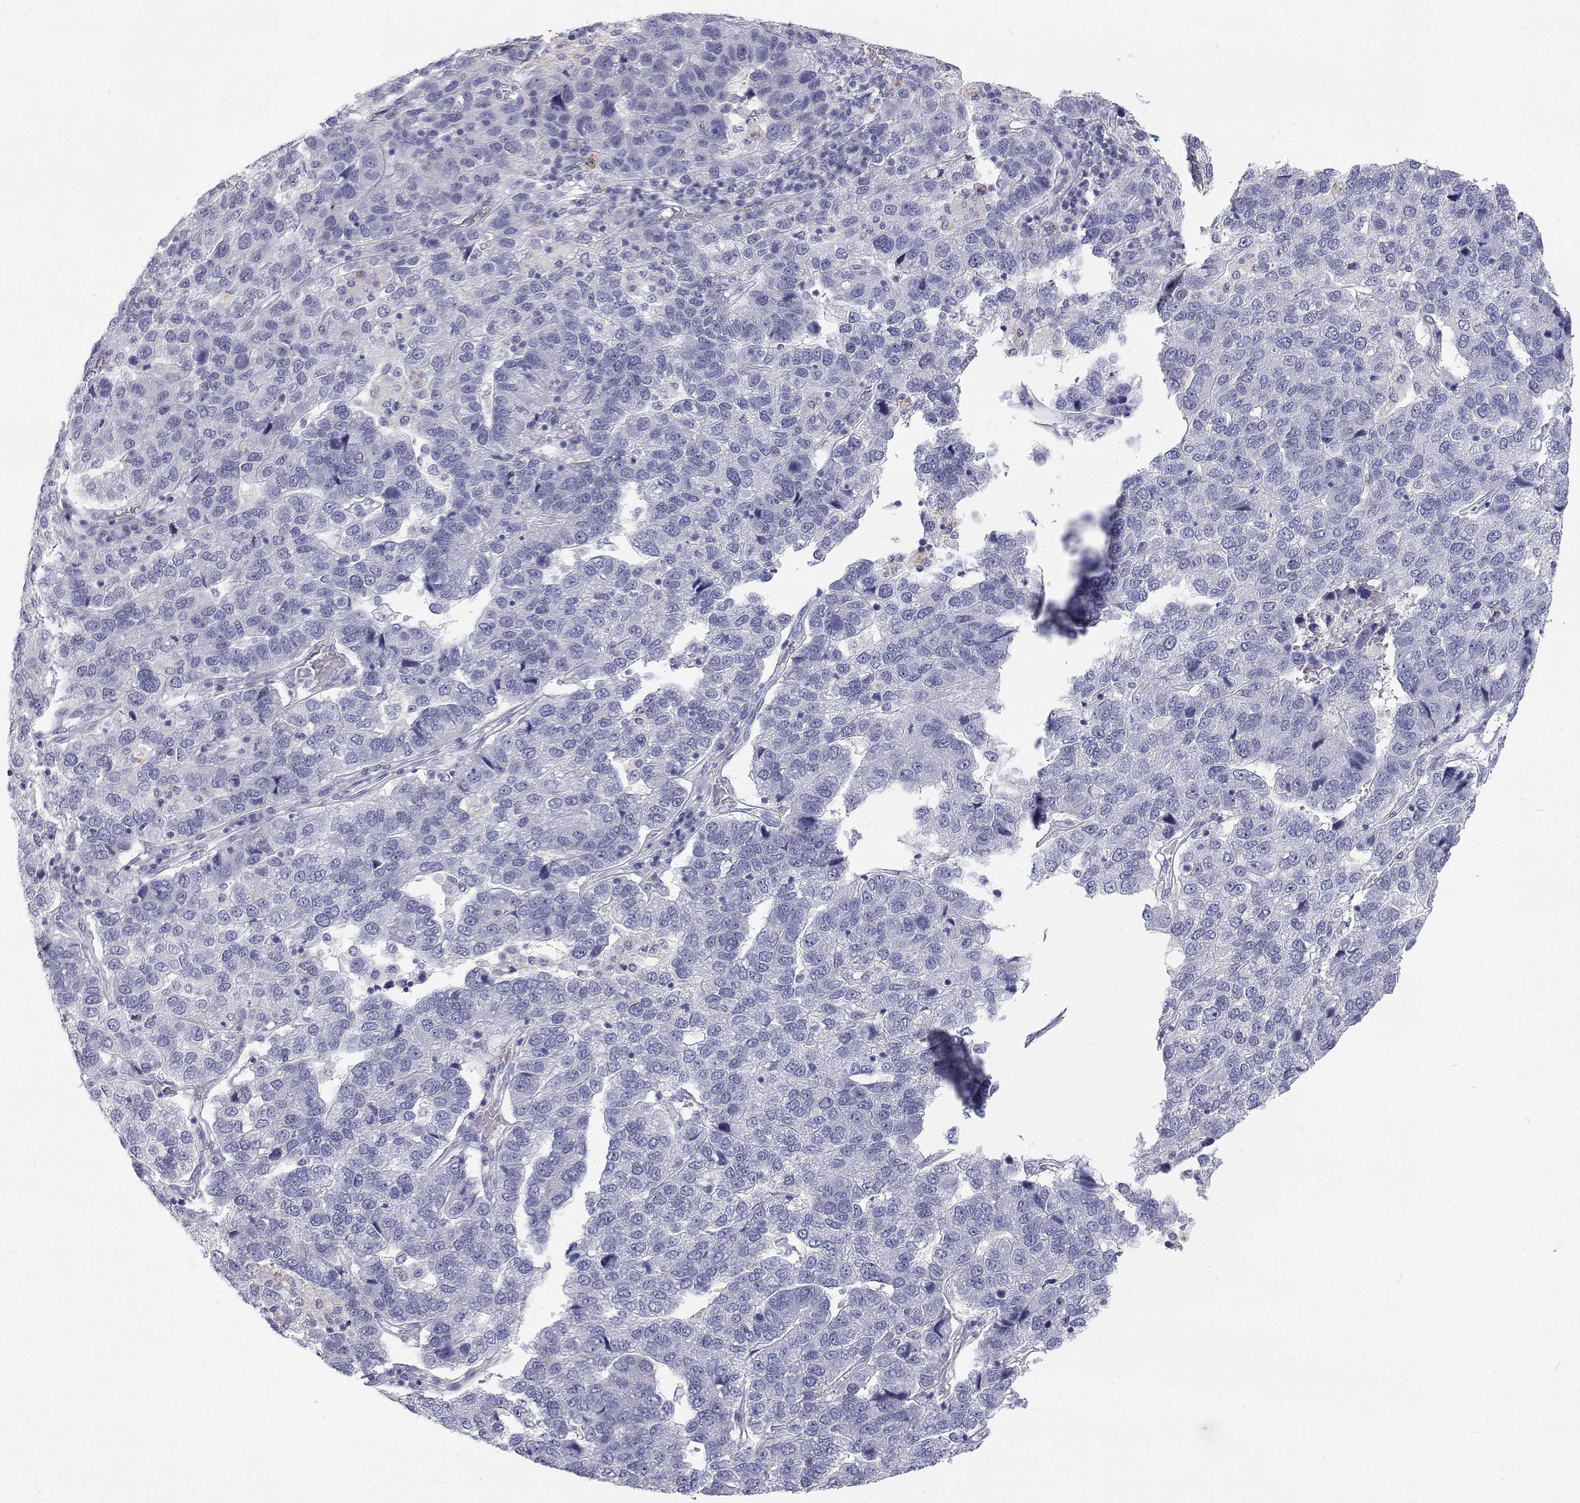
{"staining": {"intensity": "negative", "quantity": "none", "location": "none"}, "tissue": "pancreatic cancer", "cell_type": "Tumor cells", "image_type": "cancer", "snomed": [{"axis": "morphology", "description": "Adenocarcinoma, NOS"}, {"axis": "topography", "description": "Pancreas"}], "caption": "Micrograph shows no protein expression in tumor cells of pancreatic cancer (adenocarcinoma) tissue.", "gene": "NCR2", "patient": {"sex": "female", "age": 61}}